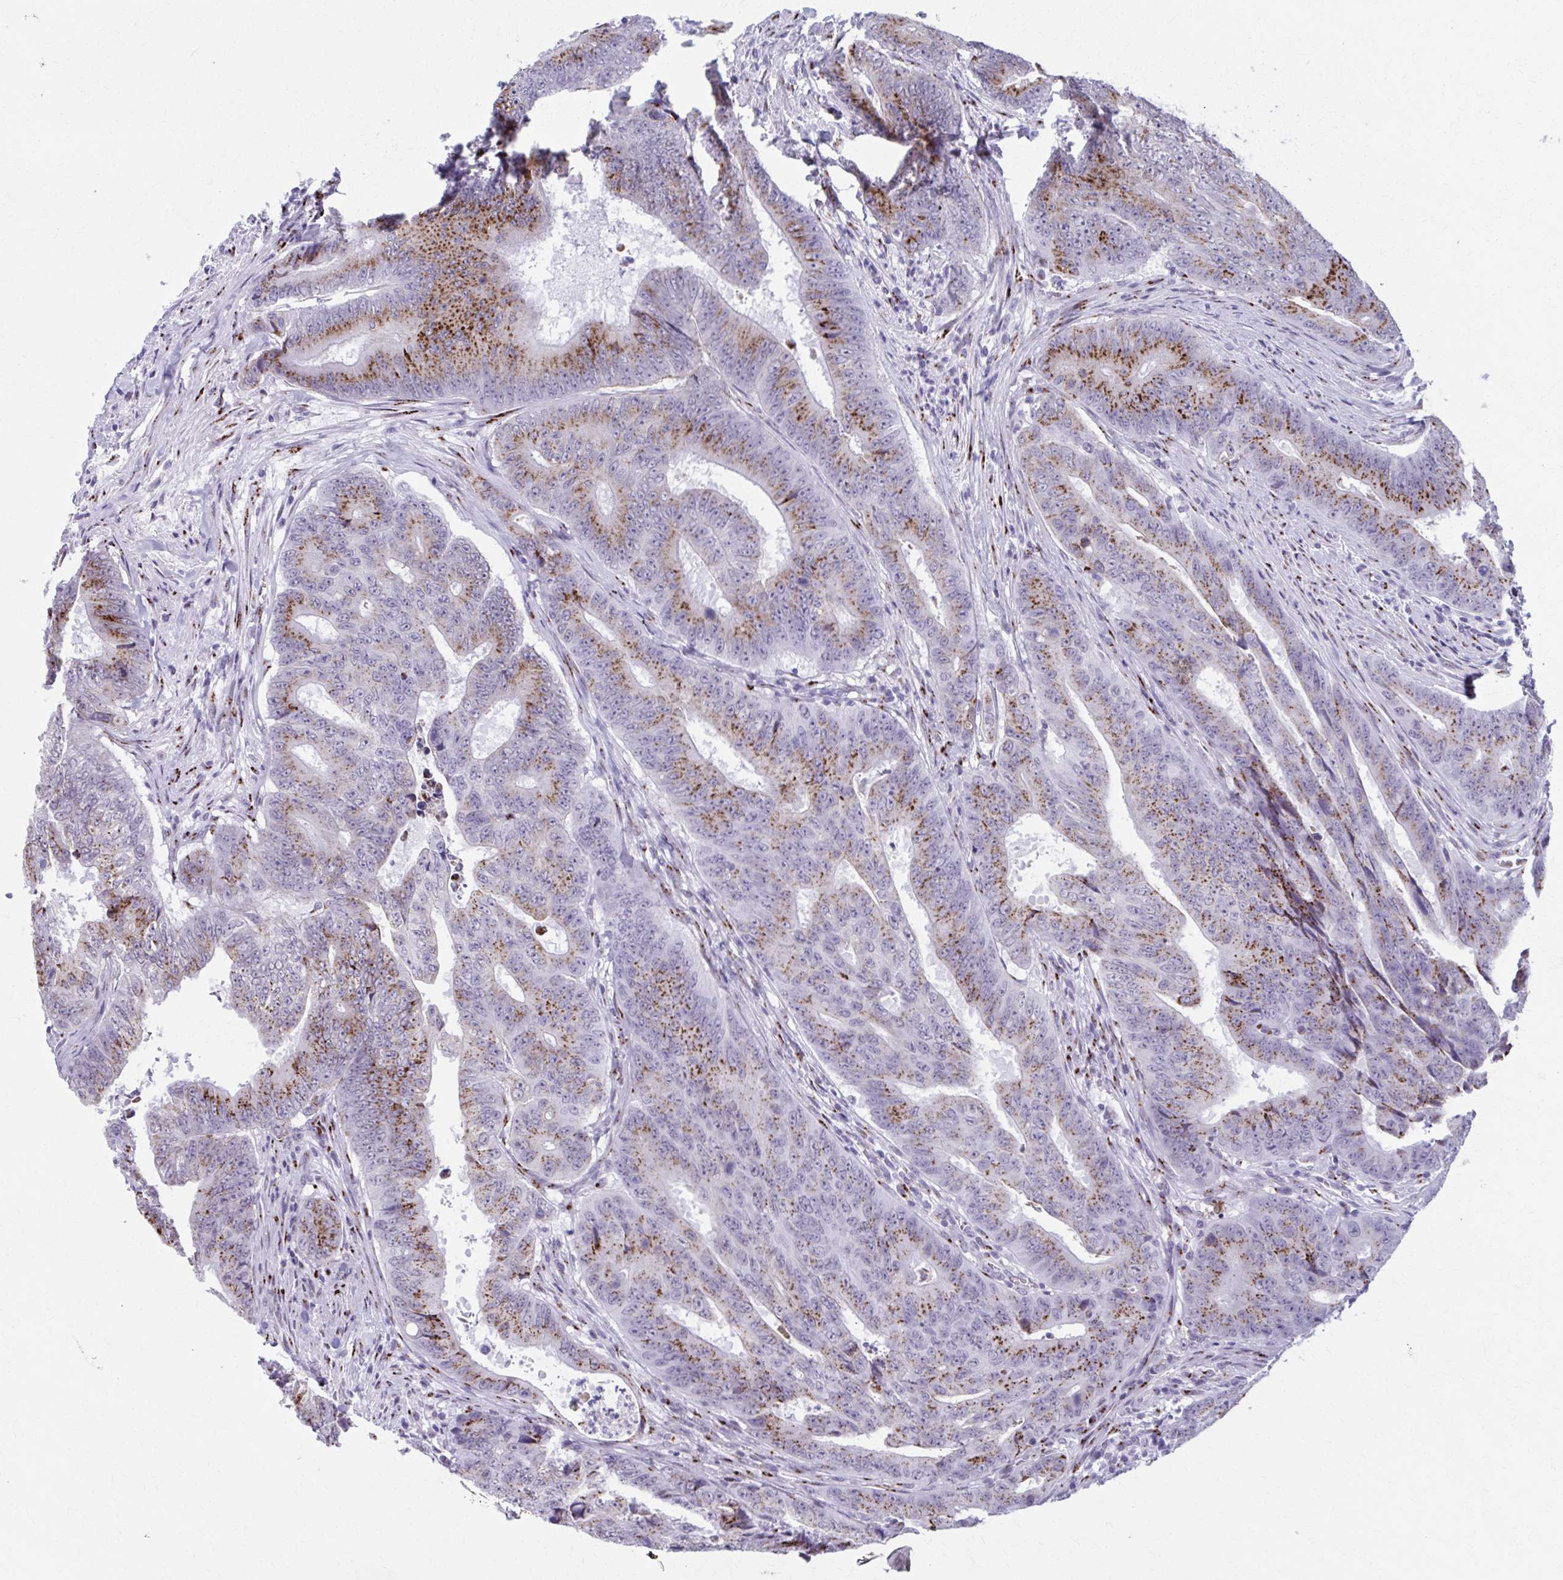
{"staining": {"intensity": "strong", "quantity": "25%-75%", "location": "cytoplasmic/membranous"}, "tissue": "colorectal cancer", "cell_type": "Tumor cells", "image_type": "cancer", "snomed": [{"axis": "morphology", "description": "Adenocarcinoma, NOS"}, {"axis": "topography", "description": "Colon"}], "caption": "Protein staining exhibits strong cytoplasmic/membranous expression in about 25%-75% of tumor cells in adenocarcinoma (colorectal).", "gene": "ZNF682", "patient": {"sex": "female", "age": 48}}